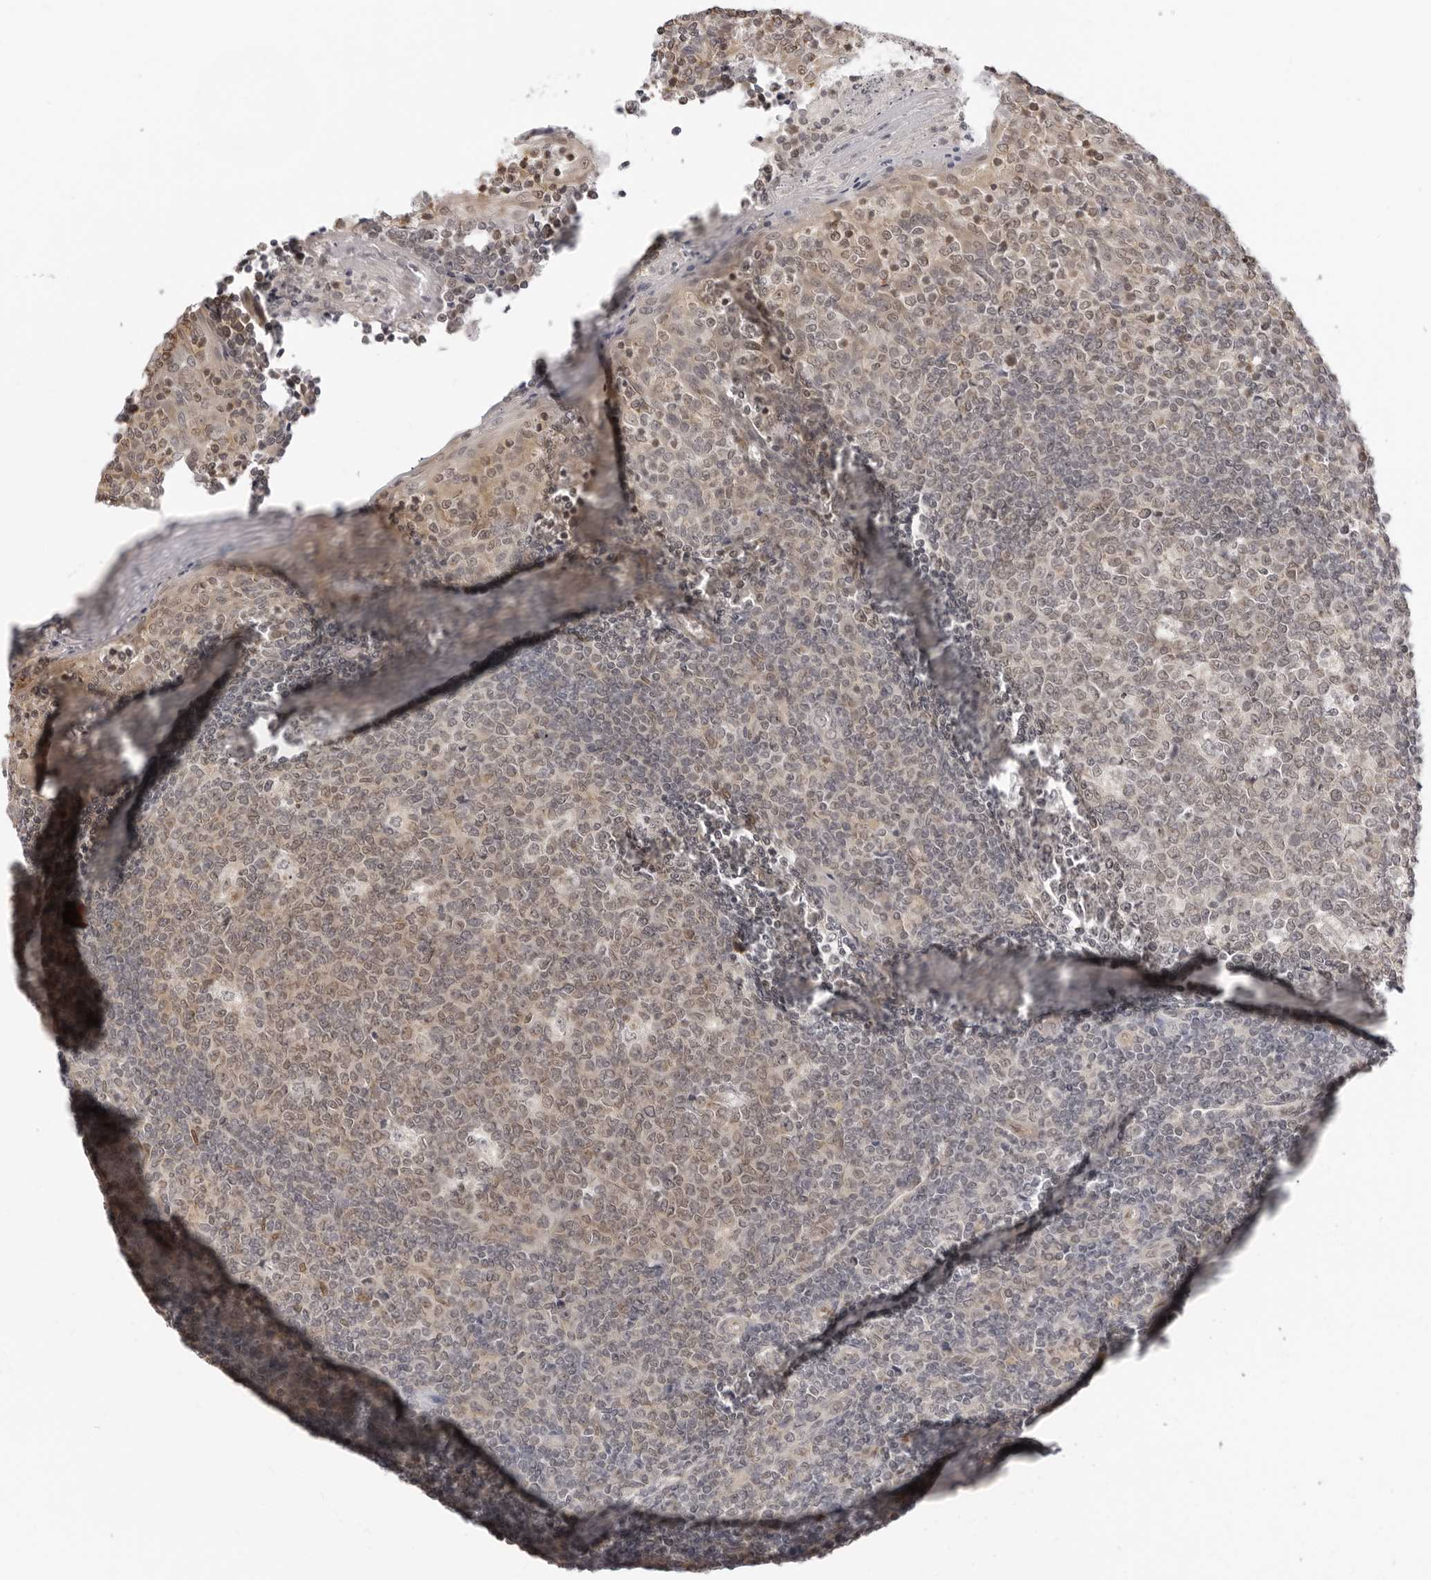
{"staining": {"intensity": "weak", "quantity": "25%-75%", "location": "cytoplasmic/membranous,nuclear"}, "tissue": "tonsil", "cell_type": "Germinal center cells", "image_type": "normal", "snomed": [{"axis": "morphology", "description": "Normal tissue, NOS"}, {"axis": "topography", "description": "Tonsil"}], "caption": "High-power microscopy captured an immunohistochemistry micrograph of benign tonsil, revealing weak cytoplasmic/membranous,nuclear expression in about 25%-75% of germinal center cells. (DAB IHC with brightfield microscopy, high magnification).", "gene": "FDPS", "patient": {"sex": "female", "age": 19}}